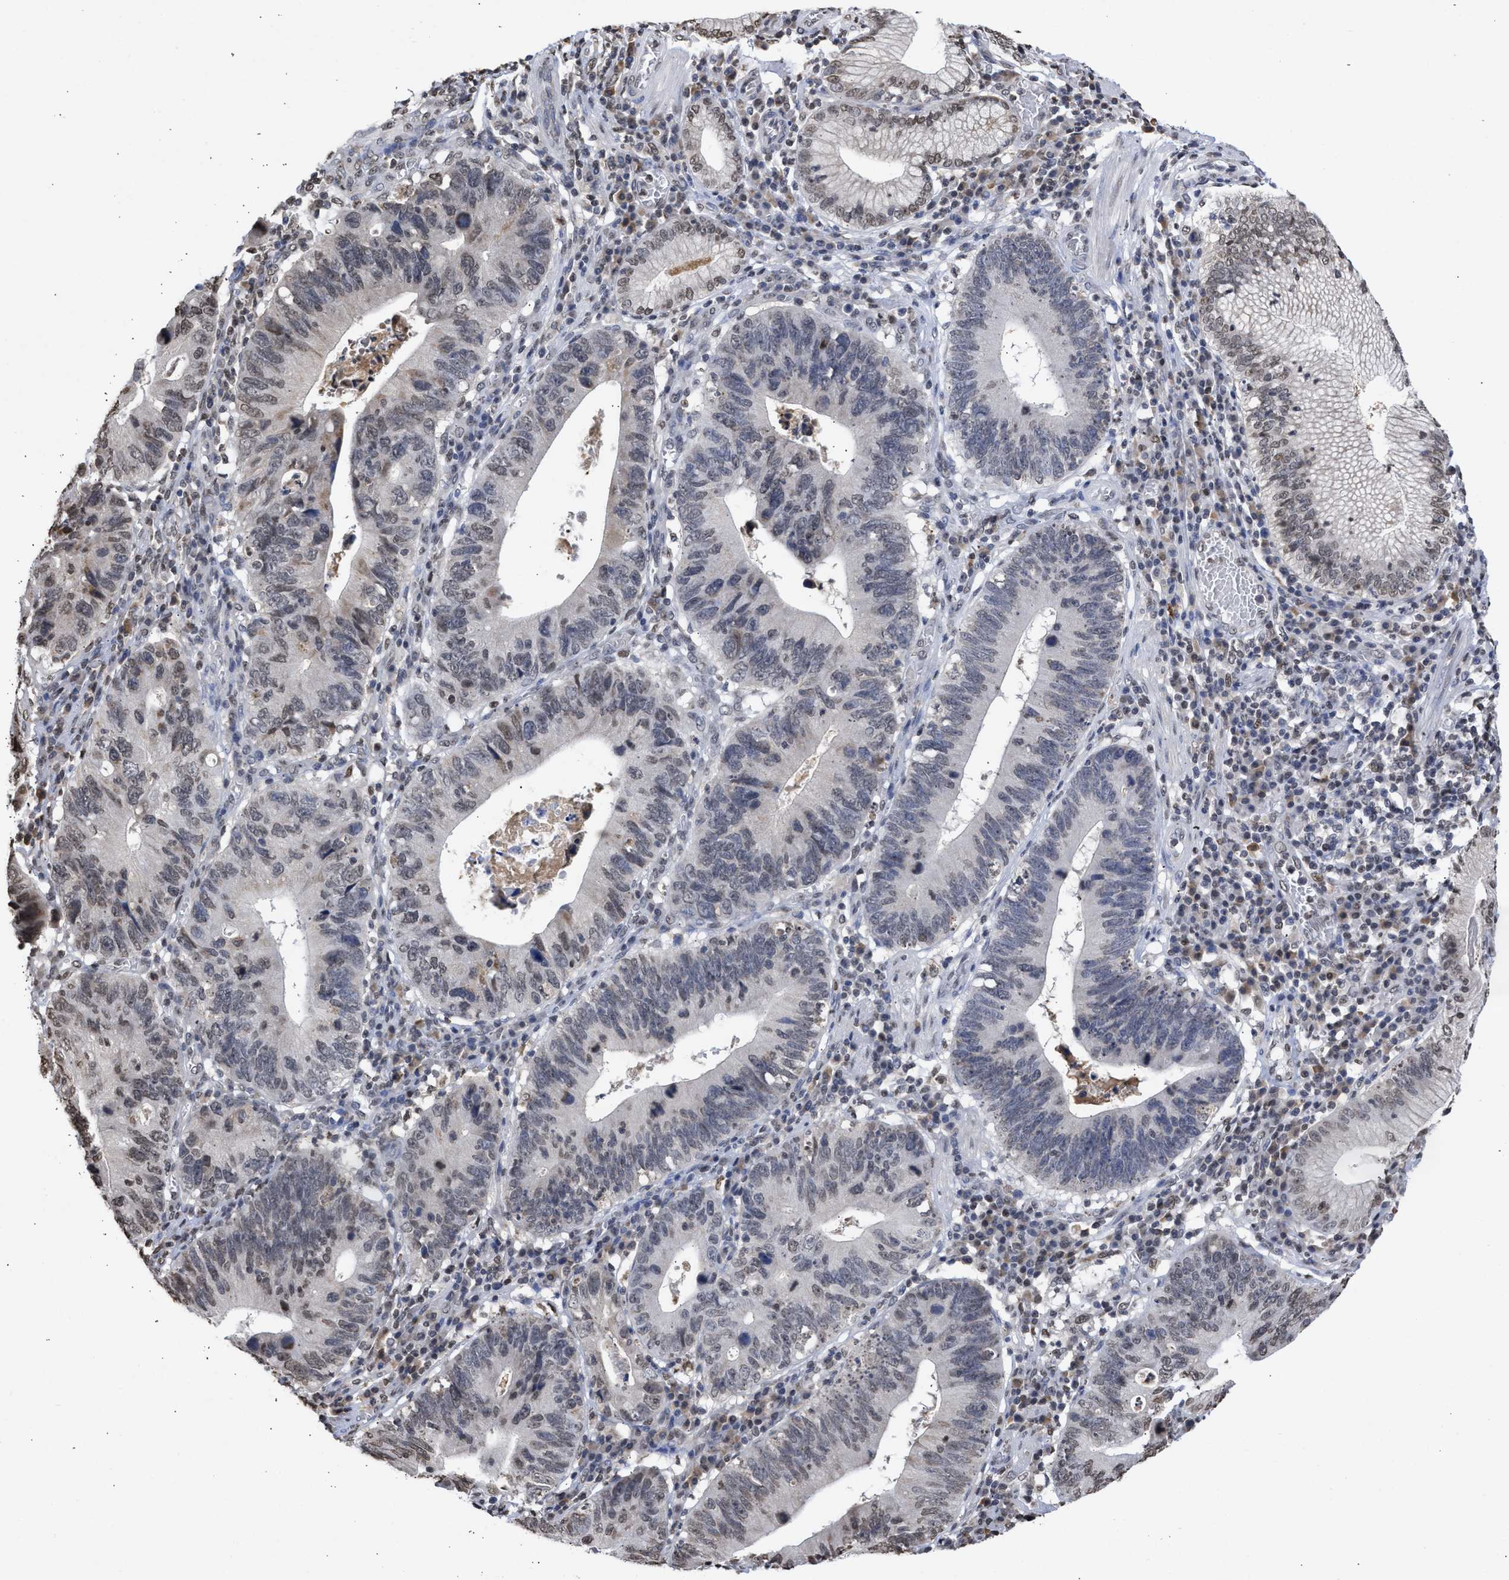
{"staining": {"intensity": "moderate", "quantity": "<25%", "location": "nuclear"}, "tissue": "stomach cancer", "cell_type": "Tumor cells", "image_type": "cancer", "snomed": [{"axis": "morphology", "description": "Adenocarcinoma, NOS"}, {"axis": "topography", "description": "Stomach"}], "caption": "Immunohistochemistry micrograph of stomach cancer (adenocarcinoma) stained for a protein (brown), which shows low levels of moderate nuclear expression in approximately <25% of tumor cells.", "gene": "NUP35", "patient": {"sex": "male", "age": 59}}